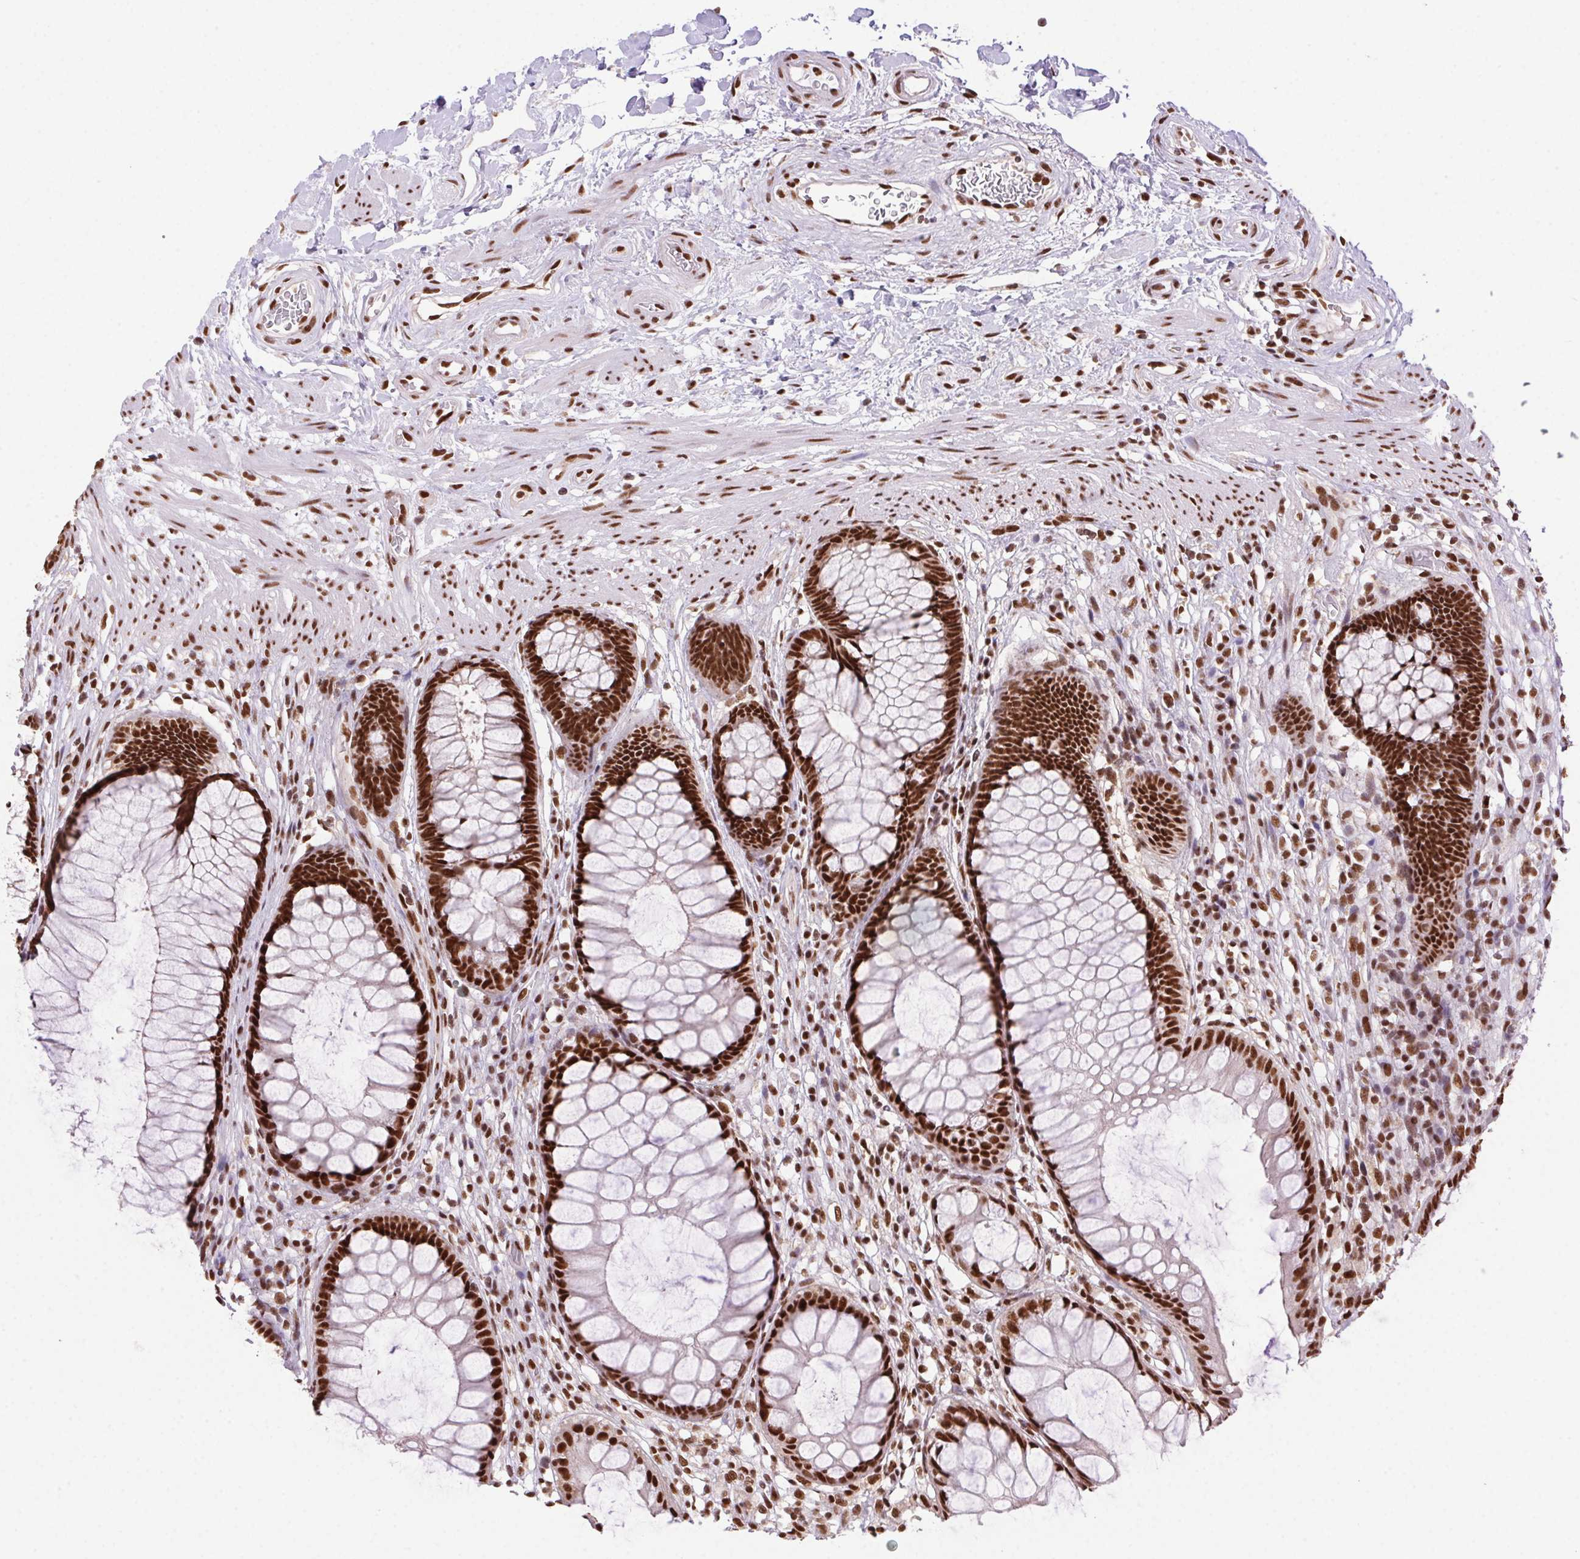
{"staining": {"intensity": "strong", "quantity": ">75%", "location": "nuclear"}, "tissue": "rectum", "cell_type": "Glandular cells", "image_type": "normal", "snomed": [{"axis": "morphology", "description": "Normal tissue, NOS"}, {"axis": "topography", "description": "Smooth muscle"}, {"axis": "topography", "description": "Rectum"}], "caption": "The immunohistochemical stain labels strong nuclear staining in glandular cells of normal rectum.", "gene": "ZNF207", "patient": {"sex": "male", "age": 53}}